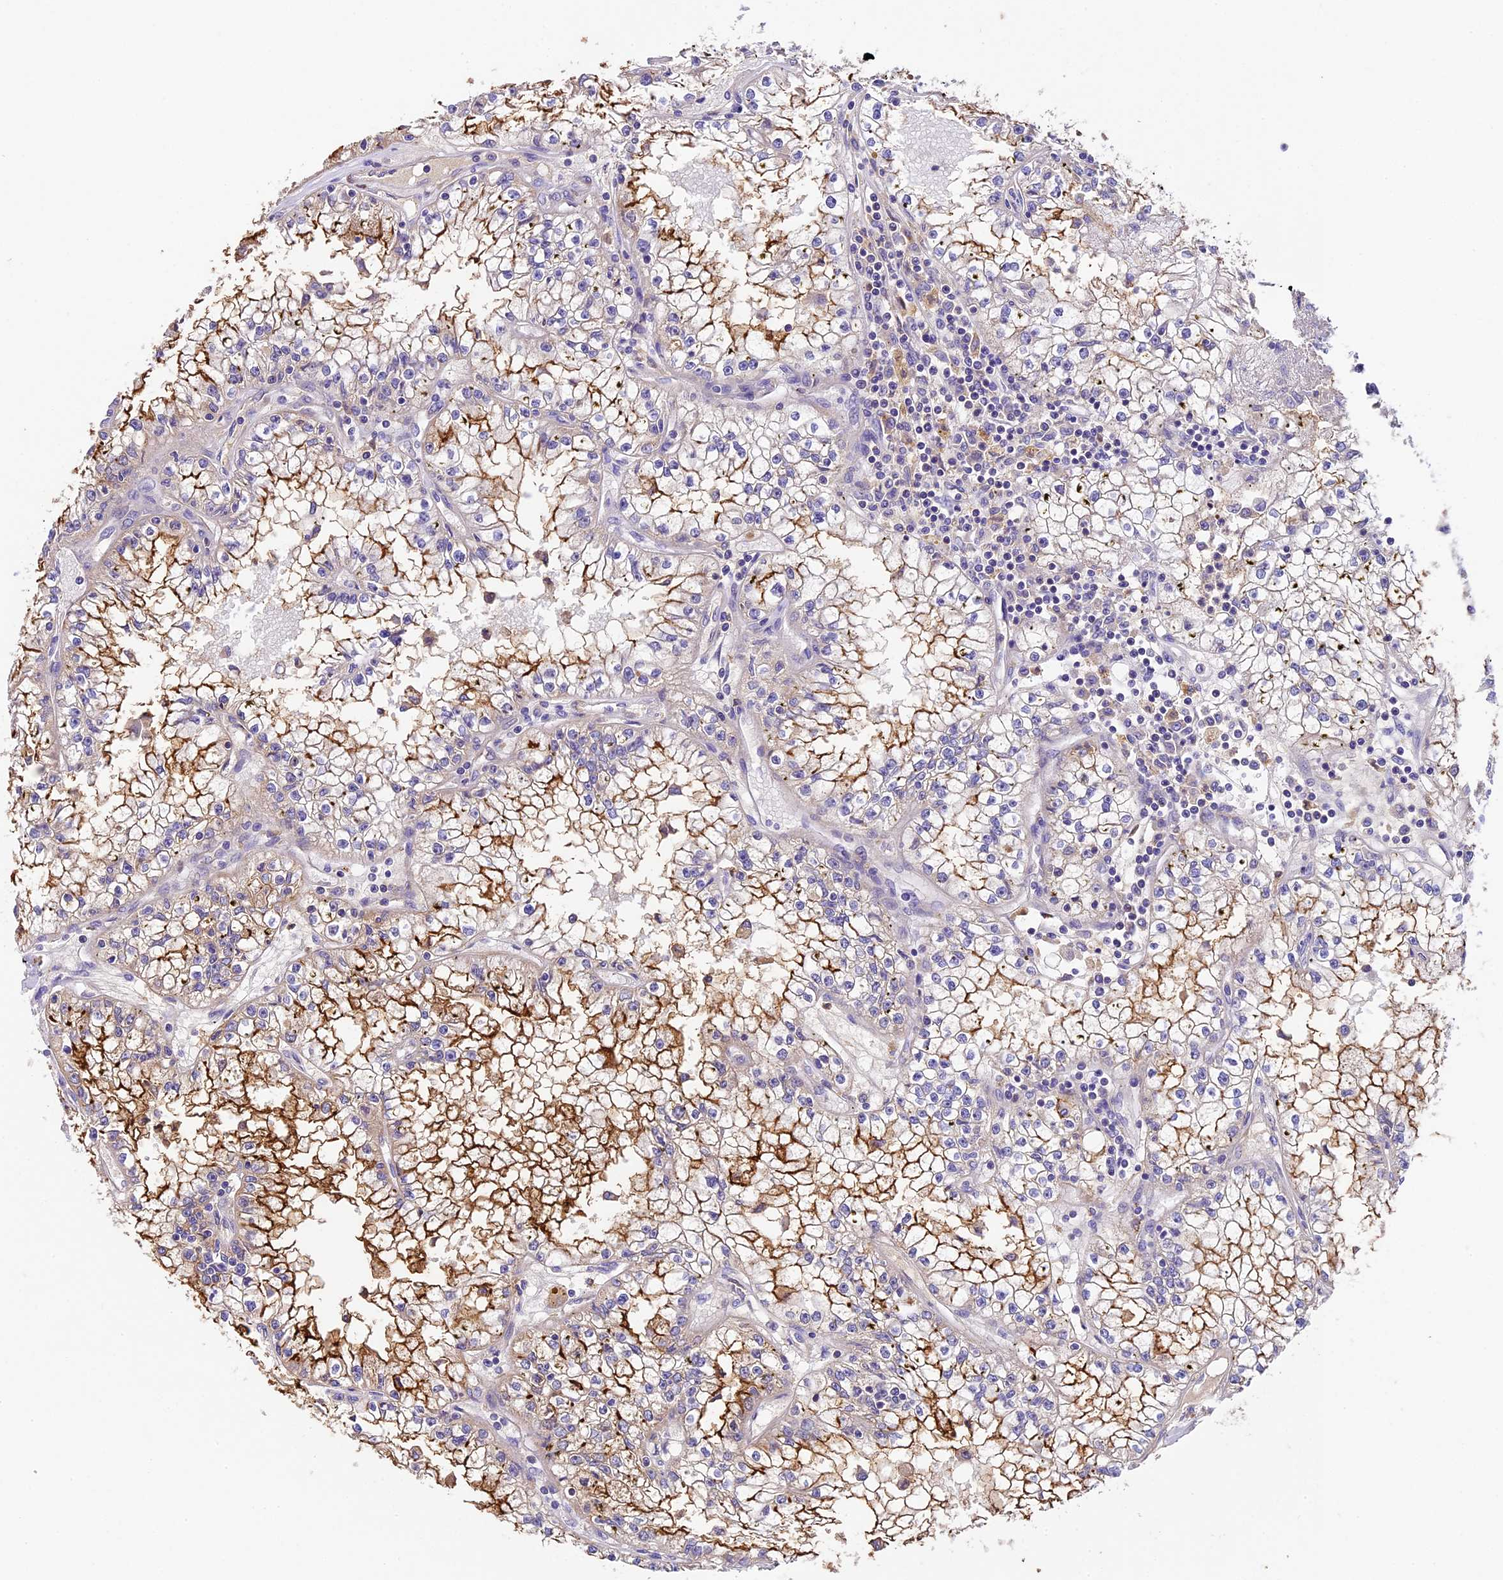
{"staining": {"intensity": "moderate", "quantity": "25%-75%", "location": "cytoplasmic/membranous"}, "tissue": "renal cancer", "cell_type": "Tumor cells", "image_type": "cancer", "snomed": [{"axis": "morphology", "description": "Adenocarcinoma, NOS"}, {"axis": "topography", "description": "Kidney"}], "caption": "IHC micrograph of neoplastic tissue: renal cancer stained using immunohistochemistry (IHC) exhibits medium levels of moderate protein expression localized specifically in the cytoplasmic/membranous of tumor cells, appearing as a cytoplasmic/membranous brown color.", "gene": "TBC1D1", "patient": {"sex": "male", "age": 56}}